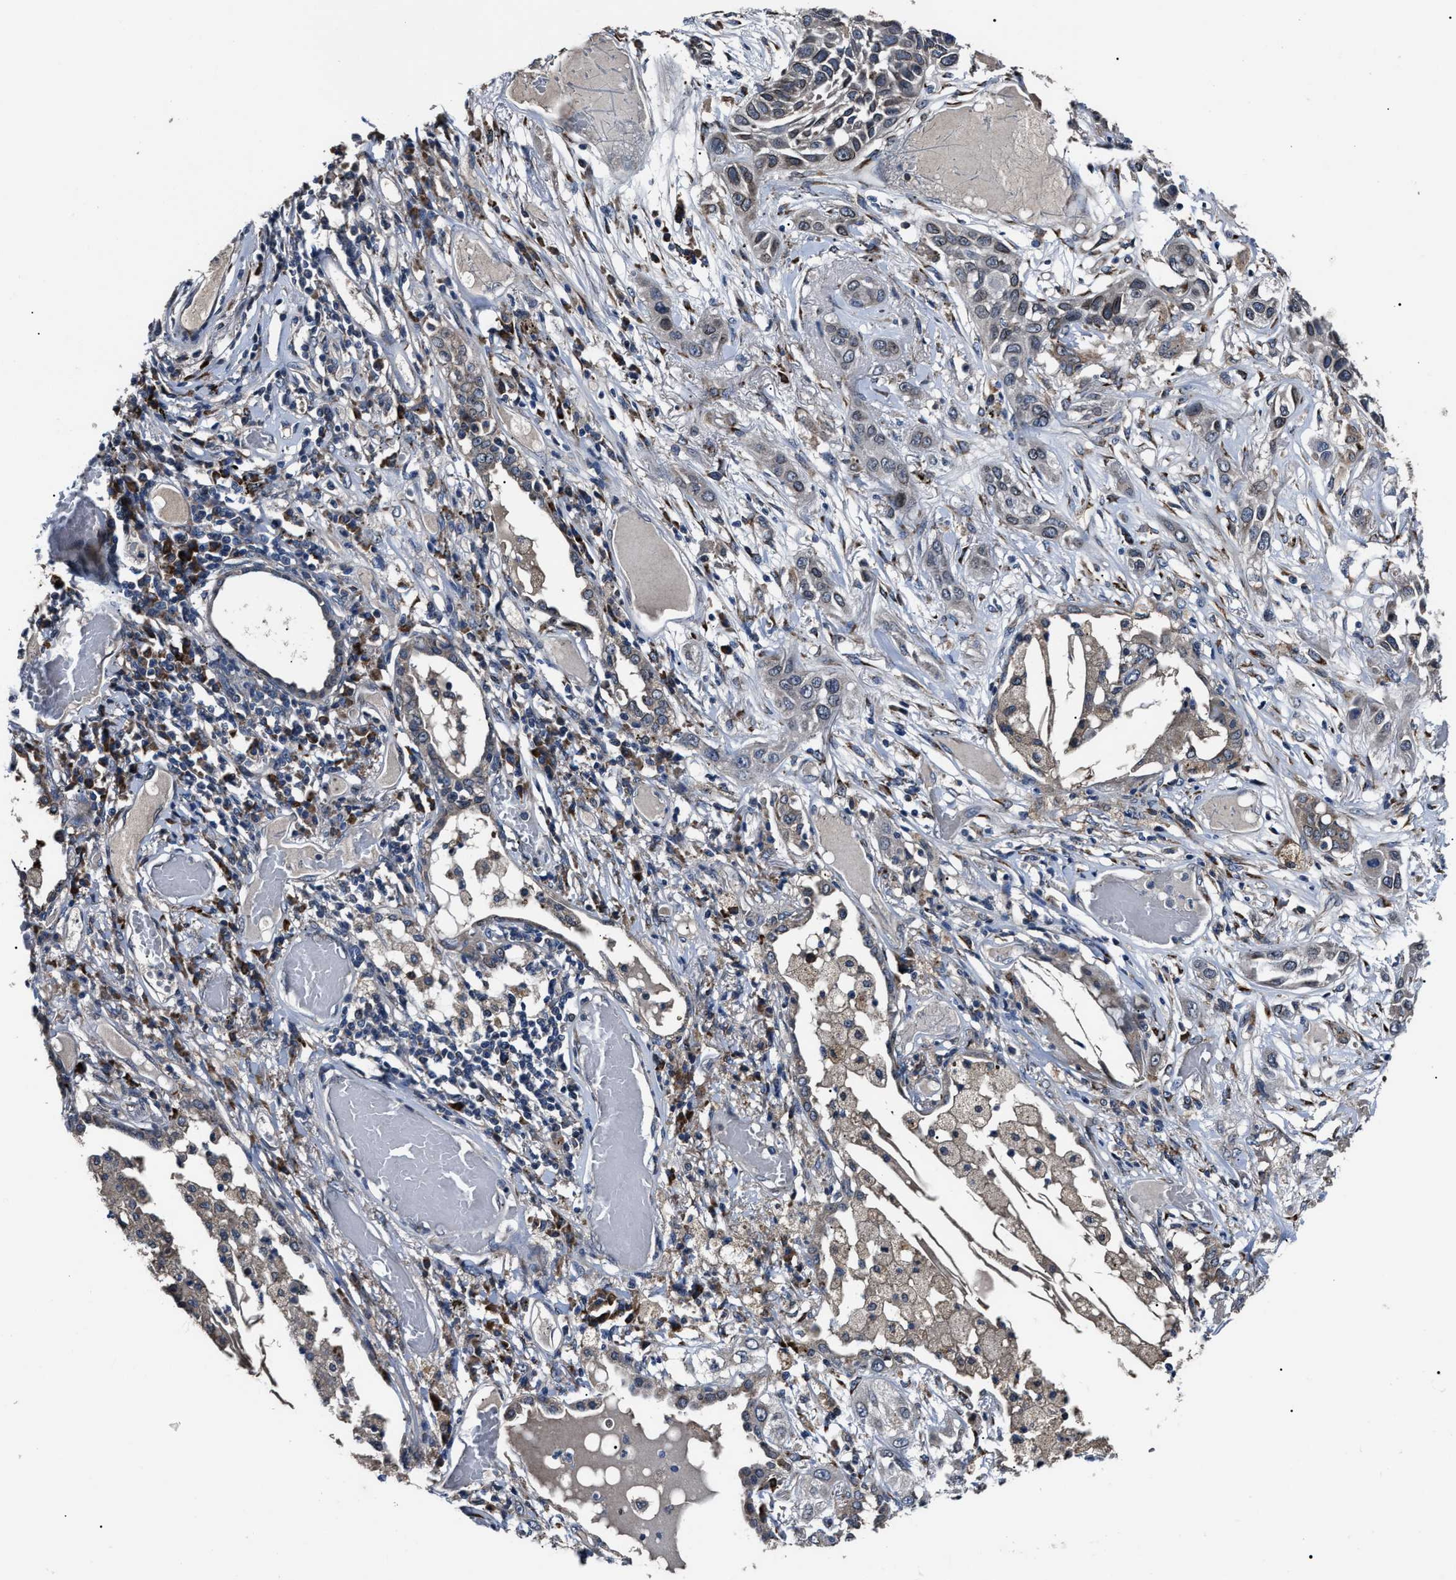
{"staining": {"intensity": "weak", "quantity": ">75%", "location": "cytoplasmic/membranous"}, "tissue": "lung cancer", "cell_type": "Tumor cells", "image_type": "cancer", "snomed": [{"axis": "morphology", "description": "Squamous cell carcinoma, NOS"}, {"axis": "topography", "description": "Lung"}], "caption": "Immunohistochemical staining of human lung cancer (squamous cell carcinoma) exhibits low levels of weak cytoplasmic/membranous protein staining in about >75% of tumor cells. The staining was performed using DAB, with brown indicating positive protein expression. Nuclei are stained blue with hematoxylin.", "gene": "LRRC14", "patient": {"sex": "male", "age": 71}}